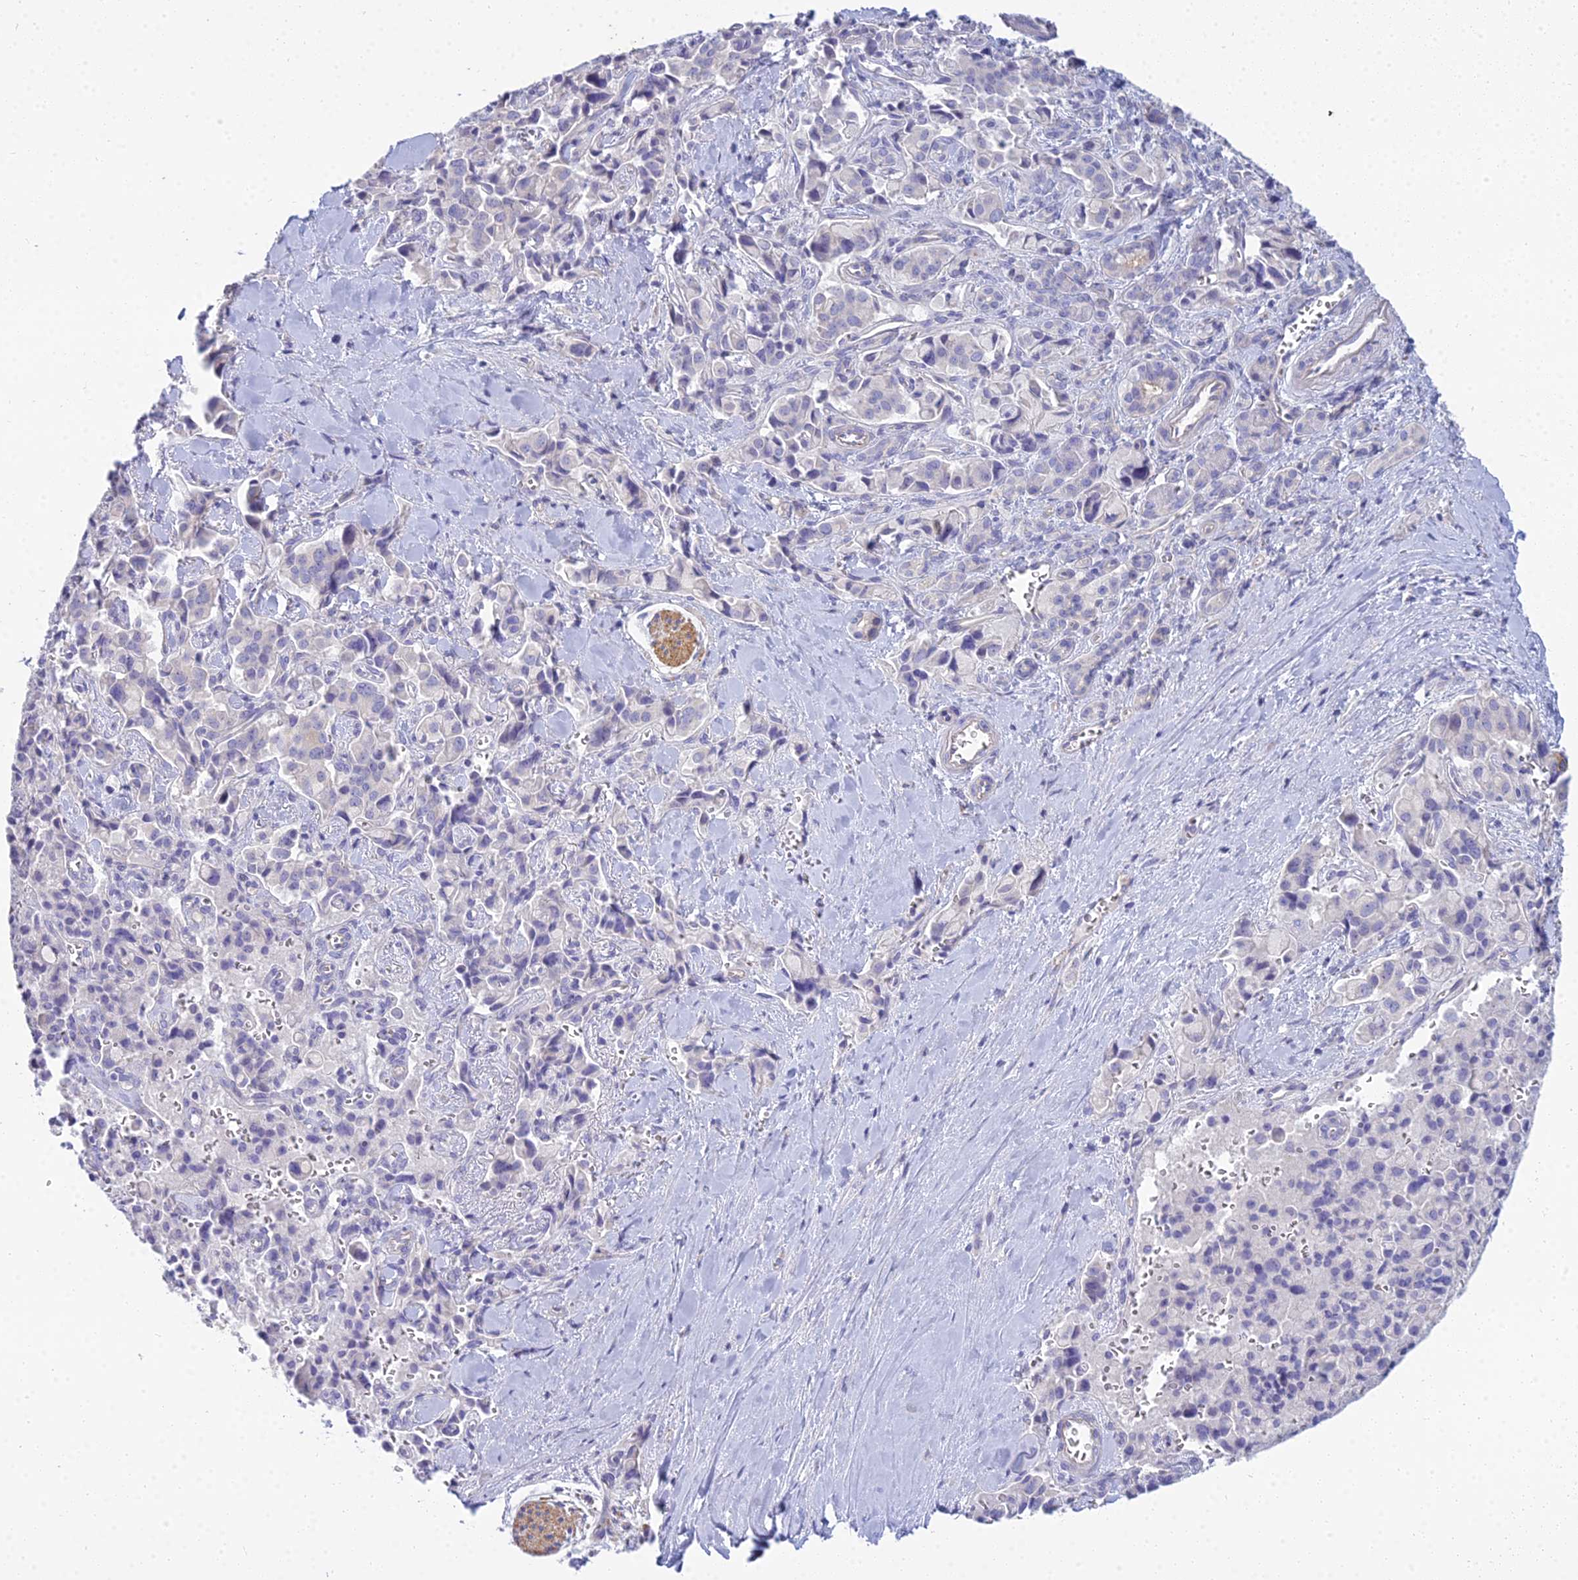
{"staining": {"intensity": "negative", "quantity": "none", "location": "none"}, "tissue": "pancreatic cancer", "cell_type": "Tumor cells", "image_type": "cancer", "snomed": [{"axis": "morphology", "description": "Adenocarcinoma, NOS"}, {"axis": "topography", "description": "Pancreas"}], "caption": "Protein analysis of adenocarcinoma (pancreatic) exhibits no significant staining in tumor cells.", "gene": "SMIM24", "patient": {"sex": "male", "age": 65}}